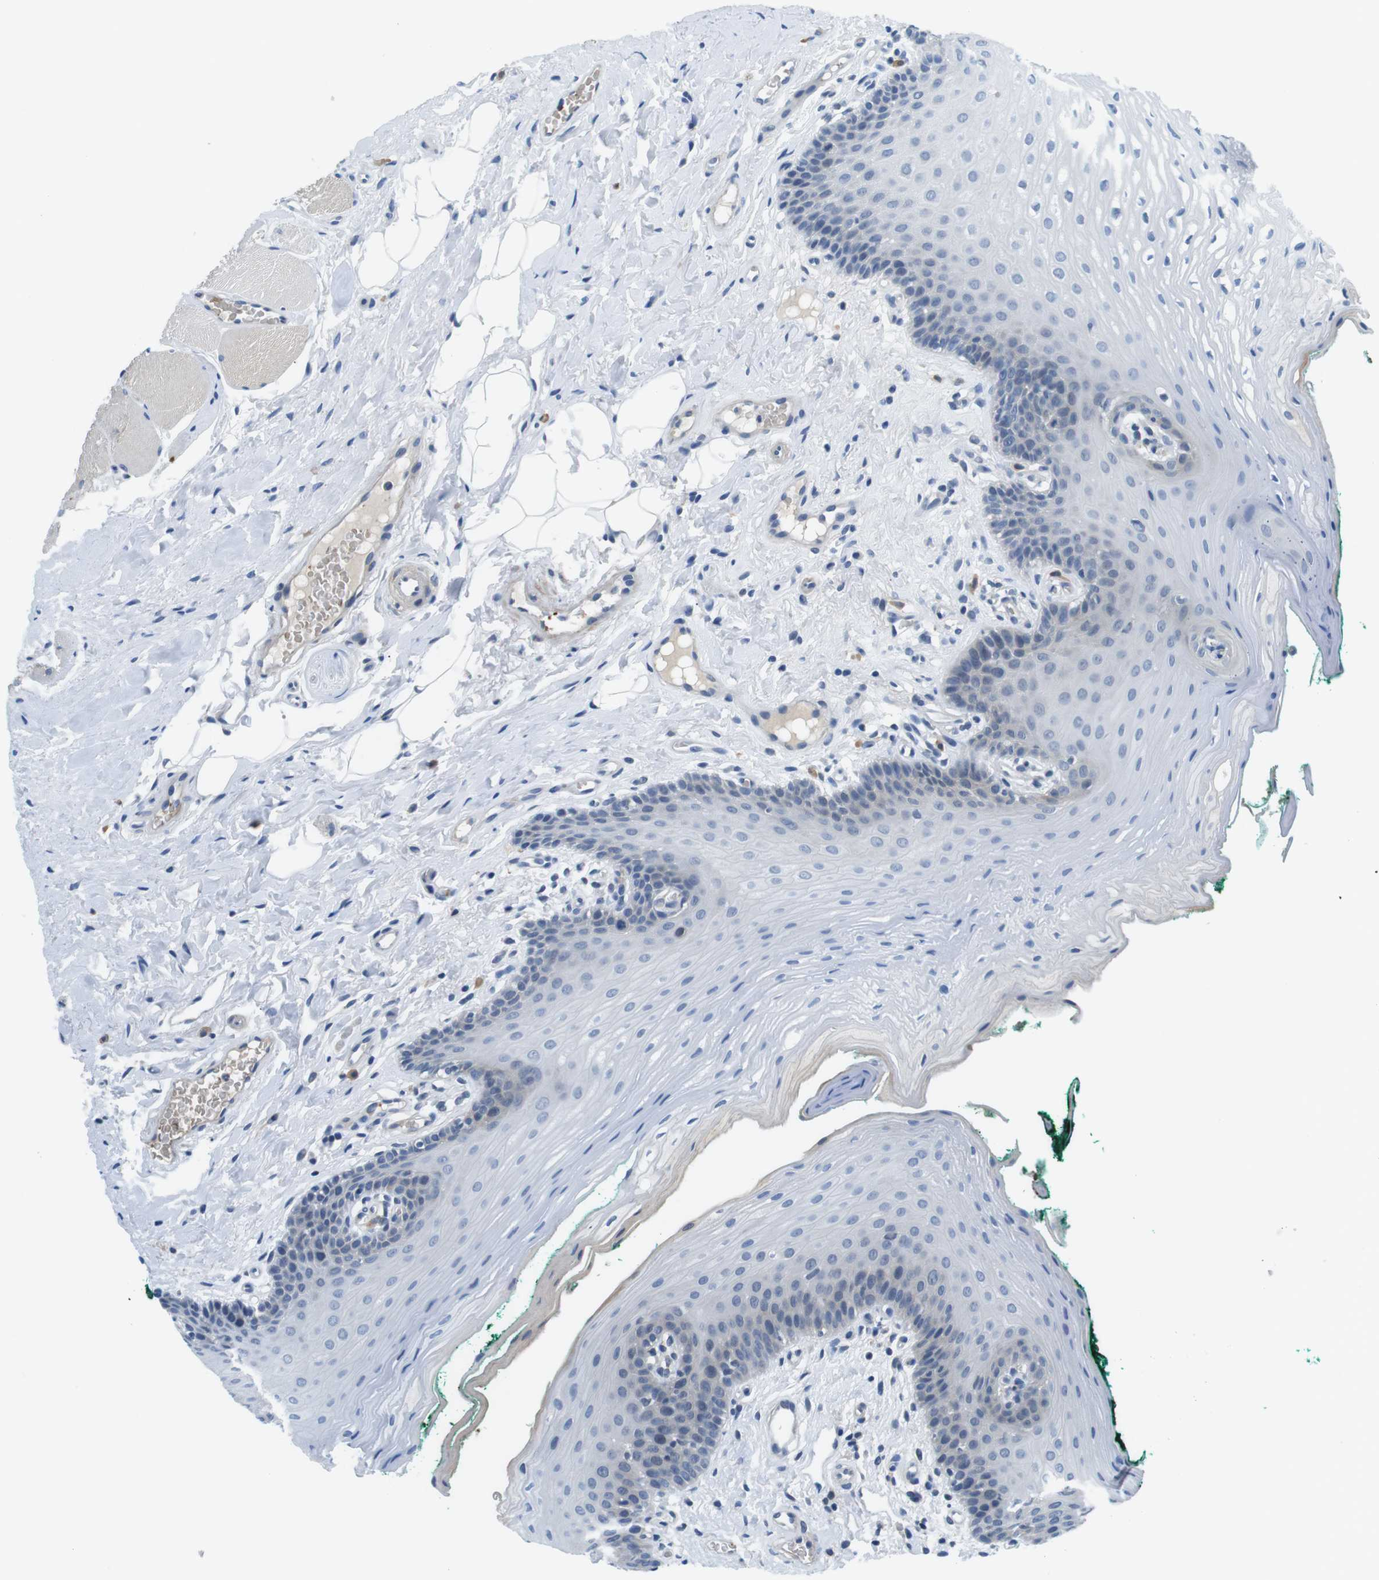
{"staining": {"intensity": "negative", "quantity": "none", "location": "none"}, "tissue": "oral mucosa", "cell_type": "Squamous epithelial cells", "image_type": "normal", "snomed": [{"axis": "morphology", "description": "Normal tissue, NOS"}, {"axis": "topography", "description": "Oral tissue"}], "caption": "A histopathology image of human oral mucosa is negative for staining in squamous epithelial cells. The staining was performed using DAB (3,3'-diaminobenzidine) to visualize the protein expression in brown, while the nuclei were stained in blue with hematoxylin (Magnification: 20x).", "gene": "WSCD1", "patient": {"sex": "male", "age": 58}}